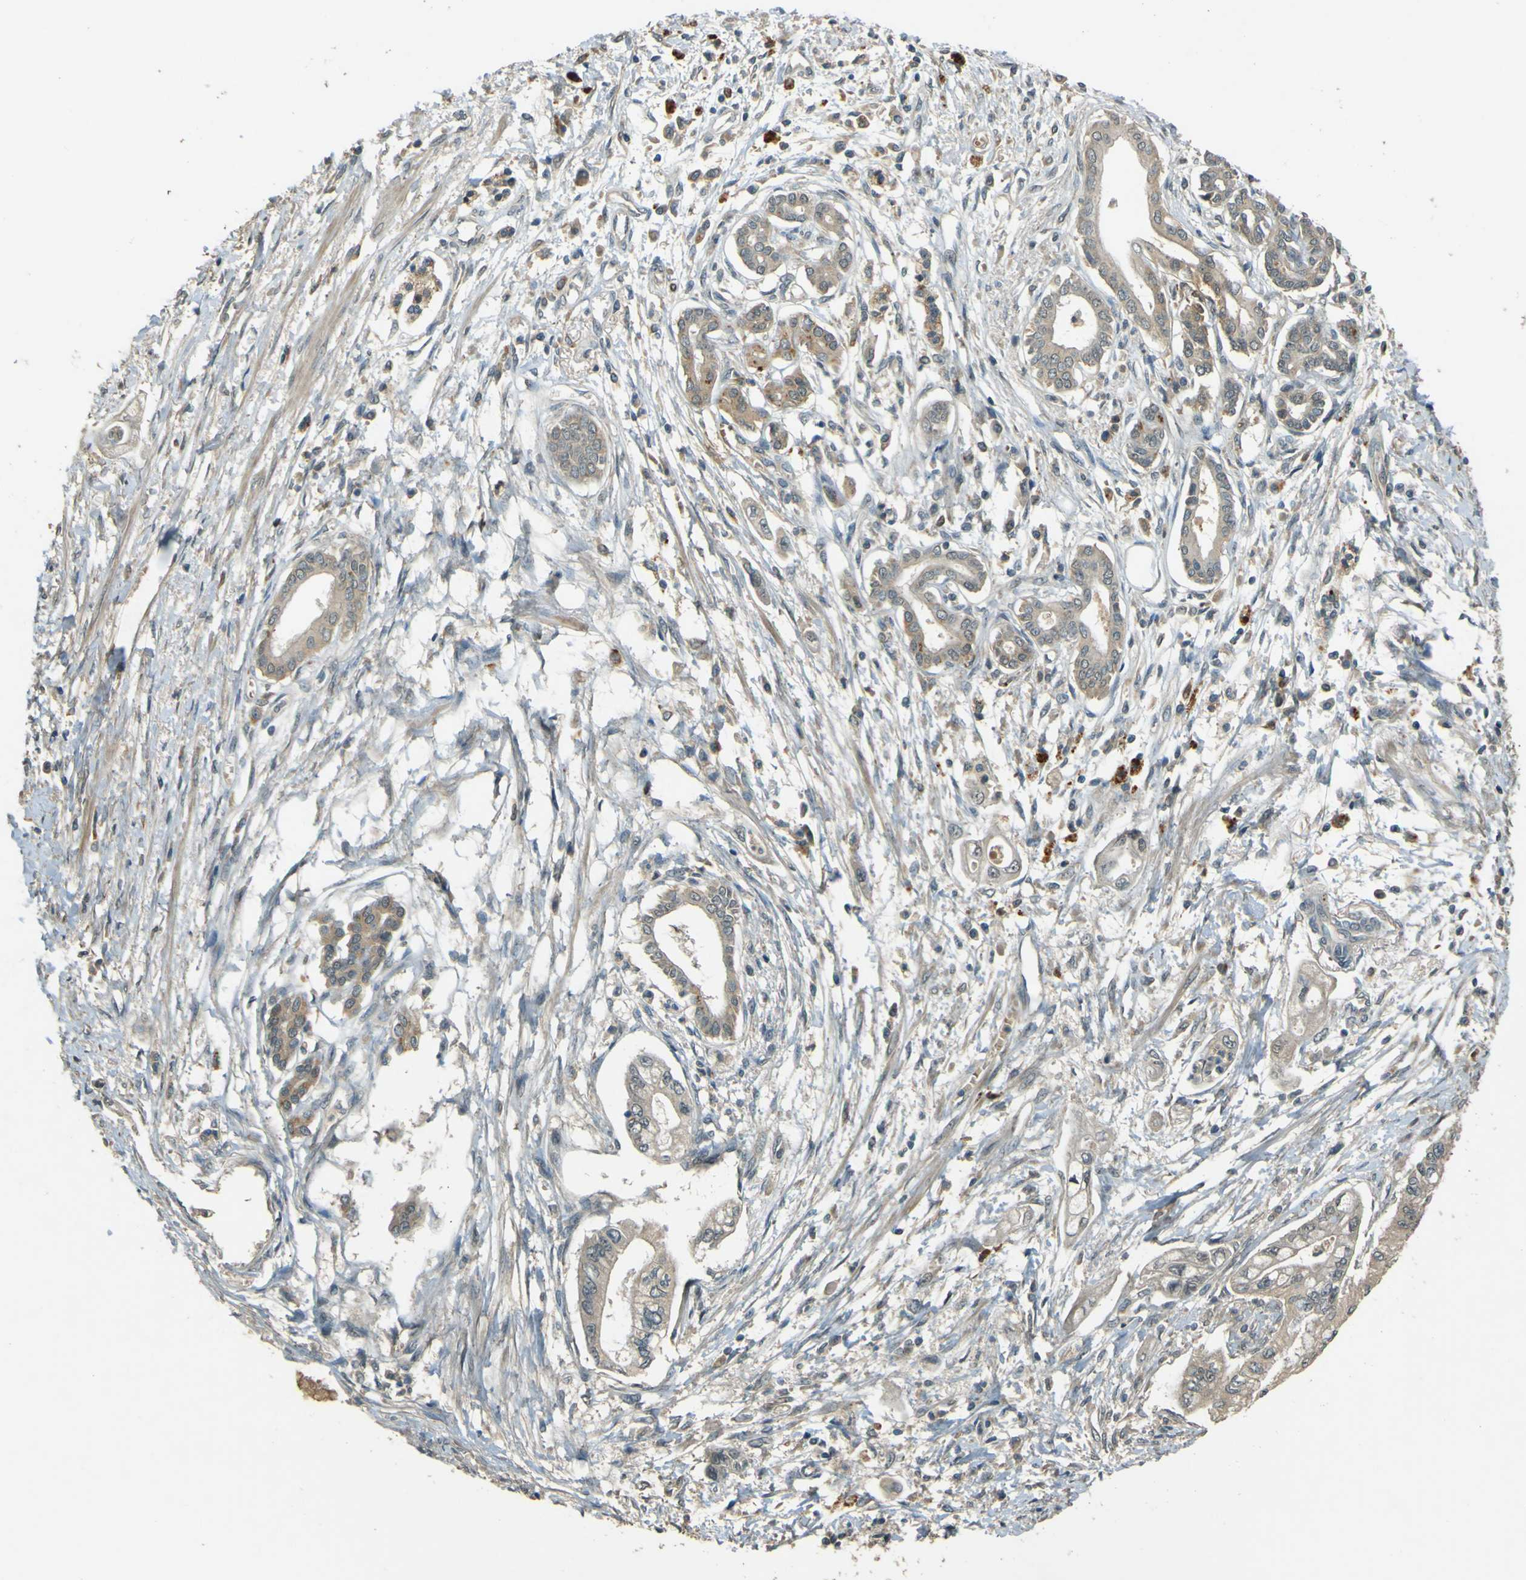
{"staining": {"intensity": "weak", "quantity": ">75%", "location": "cytoplasmic/membranous"}, "tissue": "pancreatic cancer", "cell_type": "Tumor cells", "image_type": "cancer", "snomed": [{"axis": "morphology", "description": "Adenocarcinoma, NOS"}, {"axis": "topography", "description": "Pancreas"}], "caption": "Protein staining of pancreatic cancer (adenocarcinoma) tissue reveals weak cytoplasmic/membranous expression in about >75% of tumor cells. The staining was performed using DAB, with brown indicating positive protein expression. Nuclei are stained blue with hematoxylin.", "gene": "MPDZ", "patient": {"sex": "male", "age": 56}}